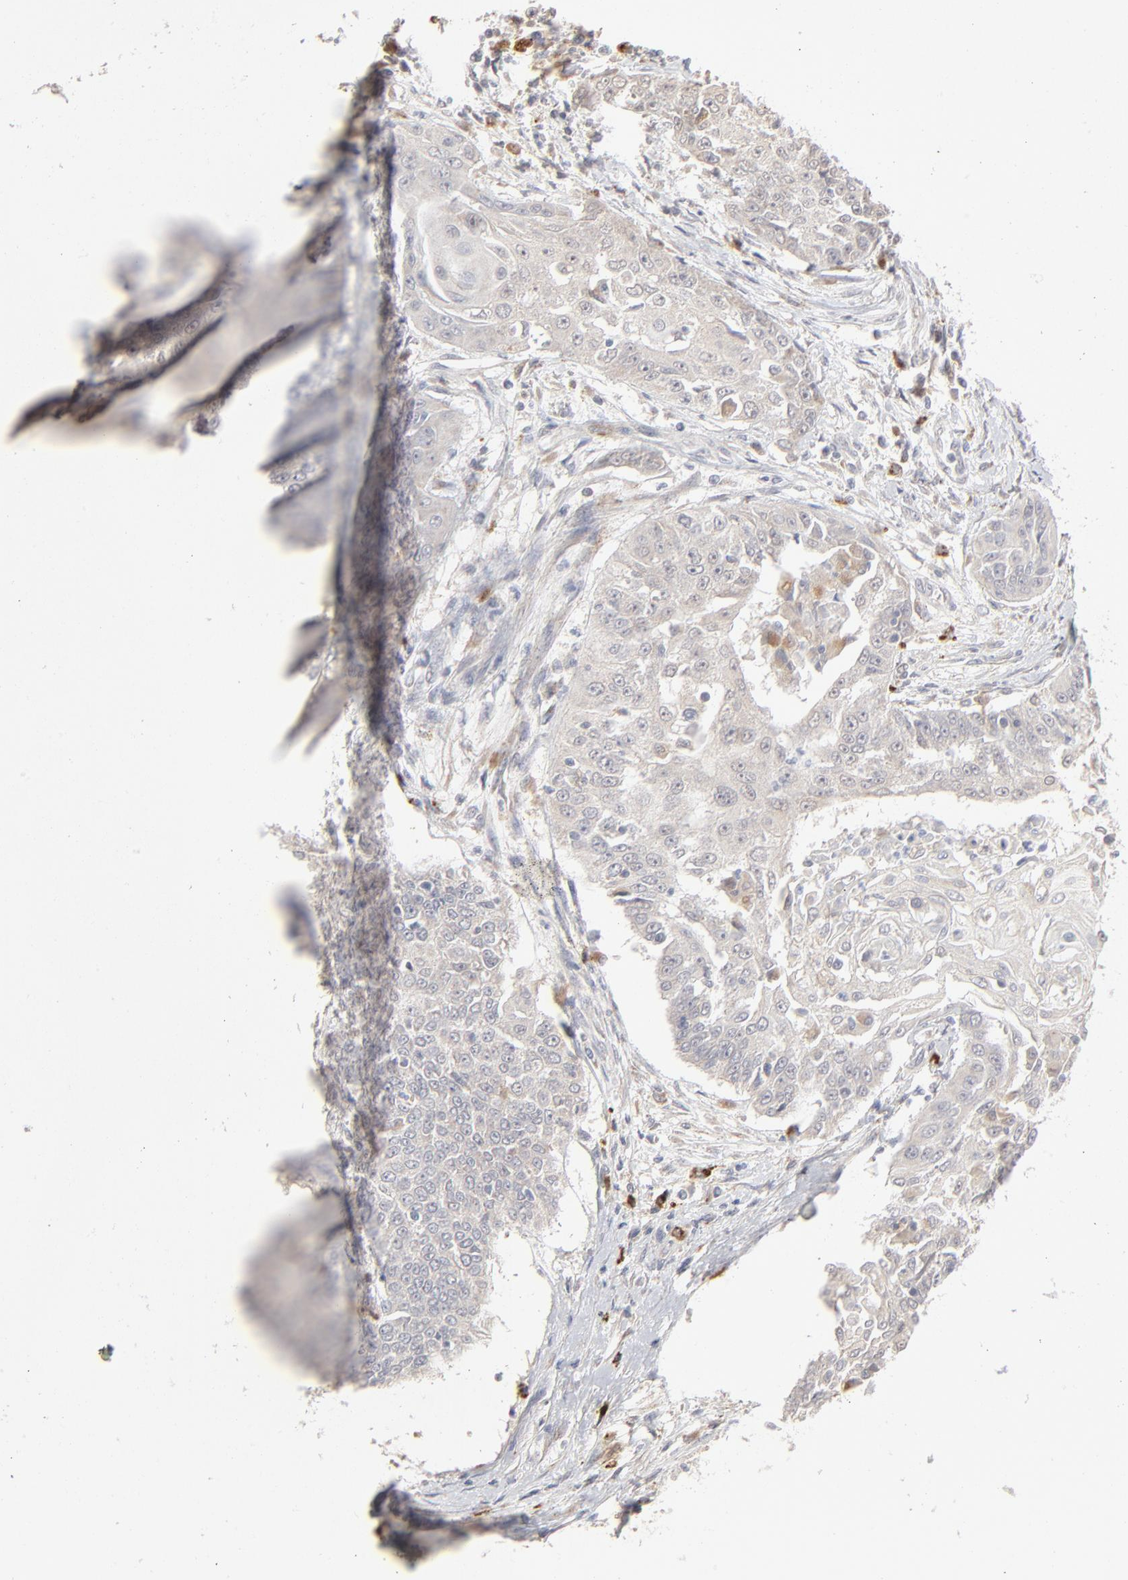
{"staining": {"intensity": "negative", "quantity": "none", "location": "none"}, "tissue": "cervical cancer", "cell_type": "Tumor cells", "image_type": "cancer", "snomed": [{"axis": "morphology", "description": "Squamous cell carcinoma, NOS"}, {"axis": "topography", "description": "Cervix"}], "caption": "The immunohistochemistry histopathology image has no significant staining in tumor cells of squamous cell carcinoma (cervical) tissue.", "gene": "POMT2", "patient": {"sex": "female", "age": 64}}